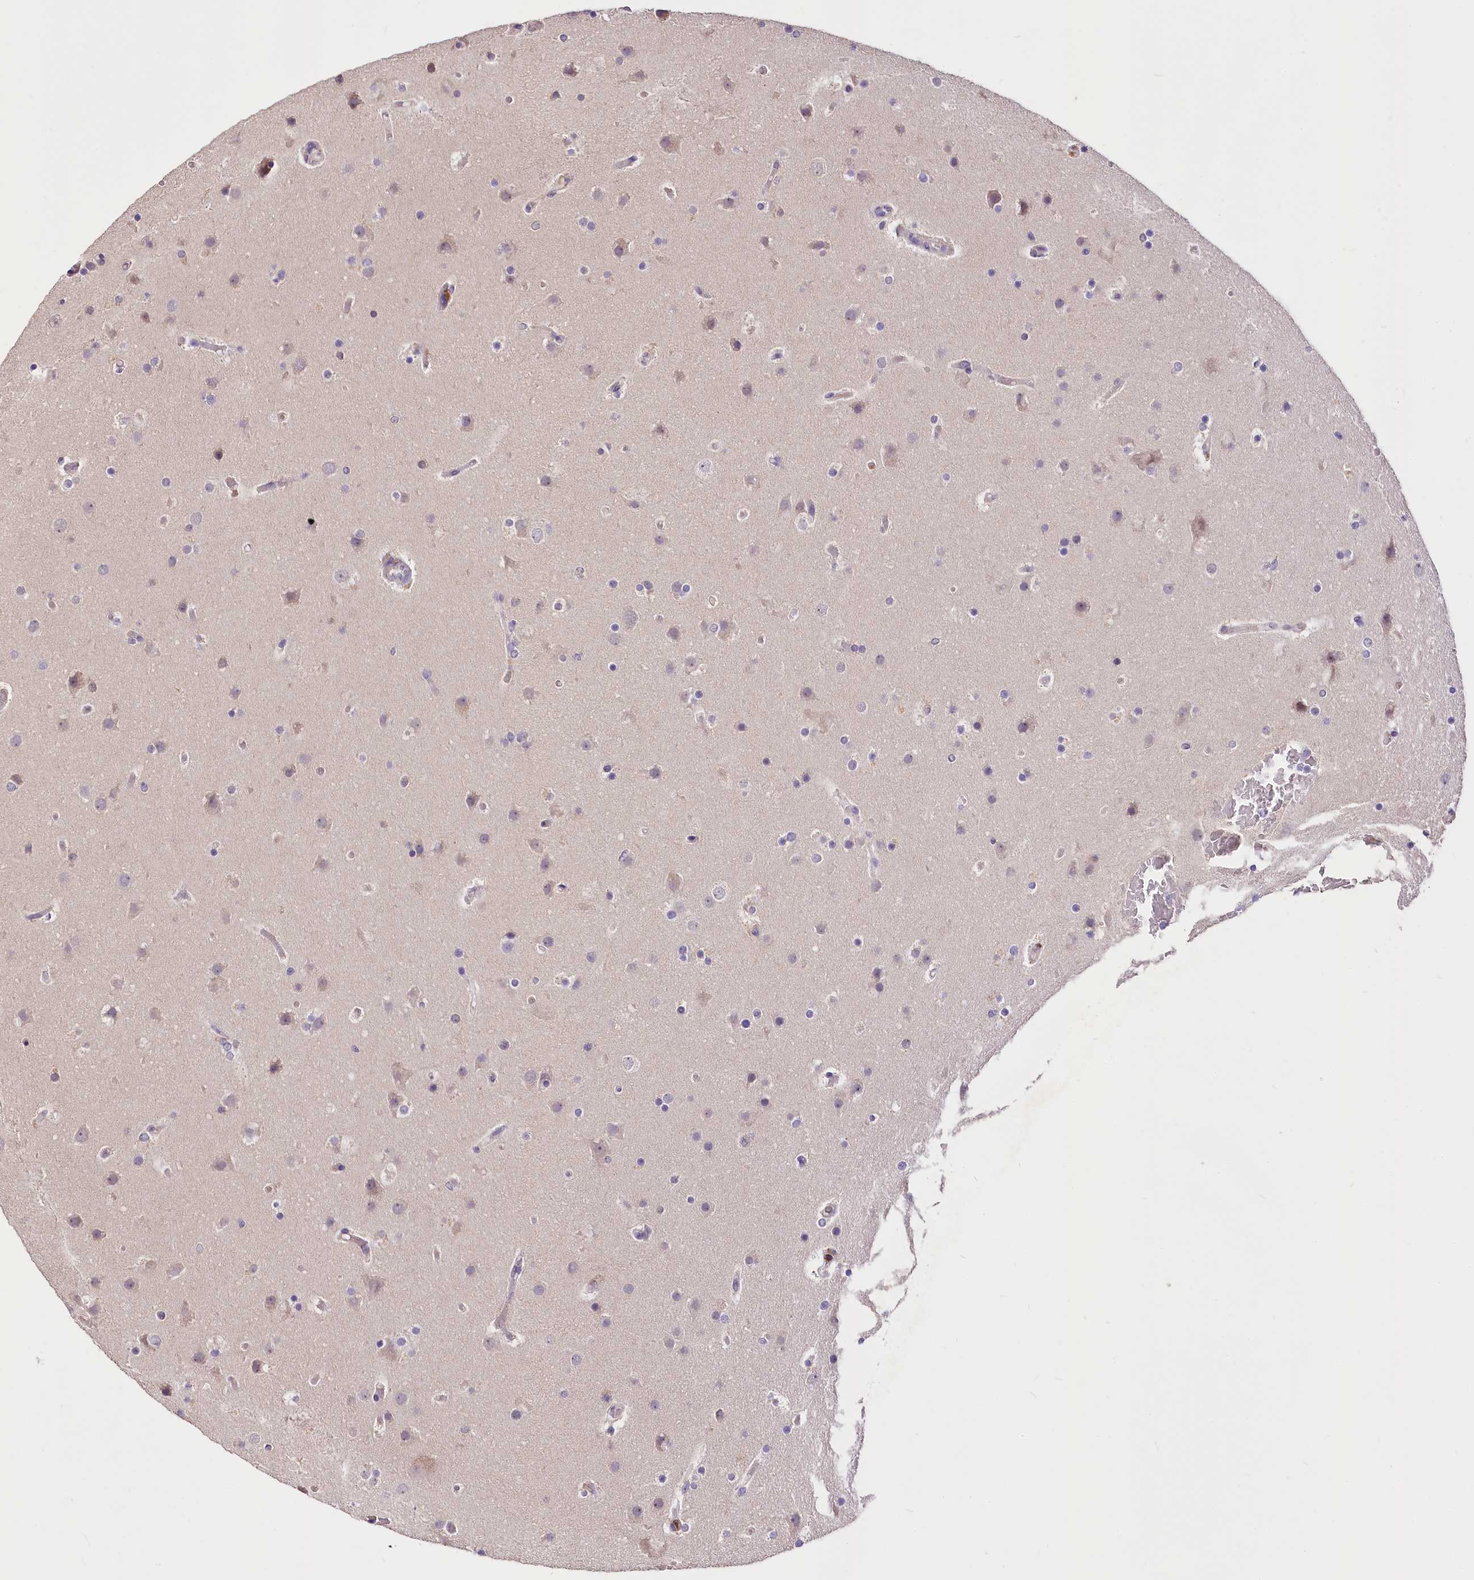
{"staining": {"intensity": "weak", "quantity": "<25%", "location": "cytoplasmic/membranous"}, "tissue": "glioma", "cell_type": "Tumor cells", "image_type": "cancer", "snomed": [{"axis": "morphology", "description": "Glioma, malignant, High grade"}, {"axis": "topography", "description": "Cerebral cortex"}], "caption": "Tumor cells show no significant protein staining in high-grade glioma (malignant).", "gene": "SERGEF", "patient": {"sex": "female", "age": 36}}